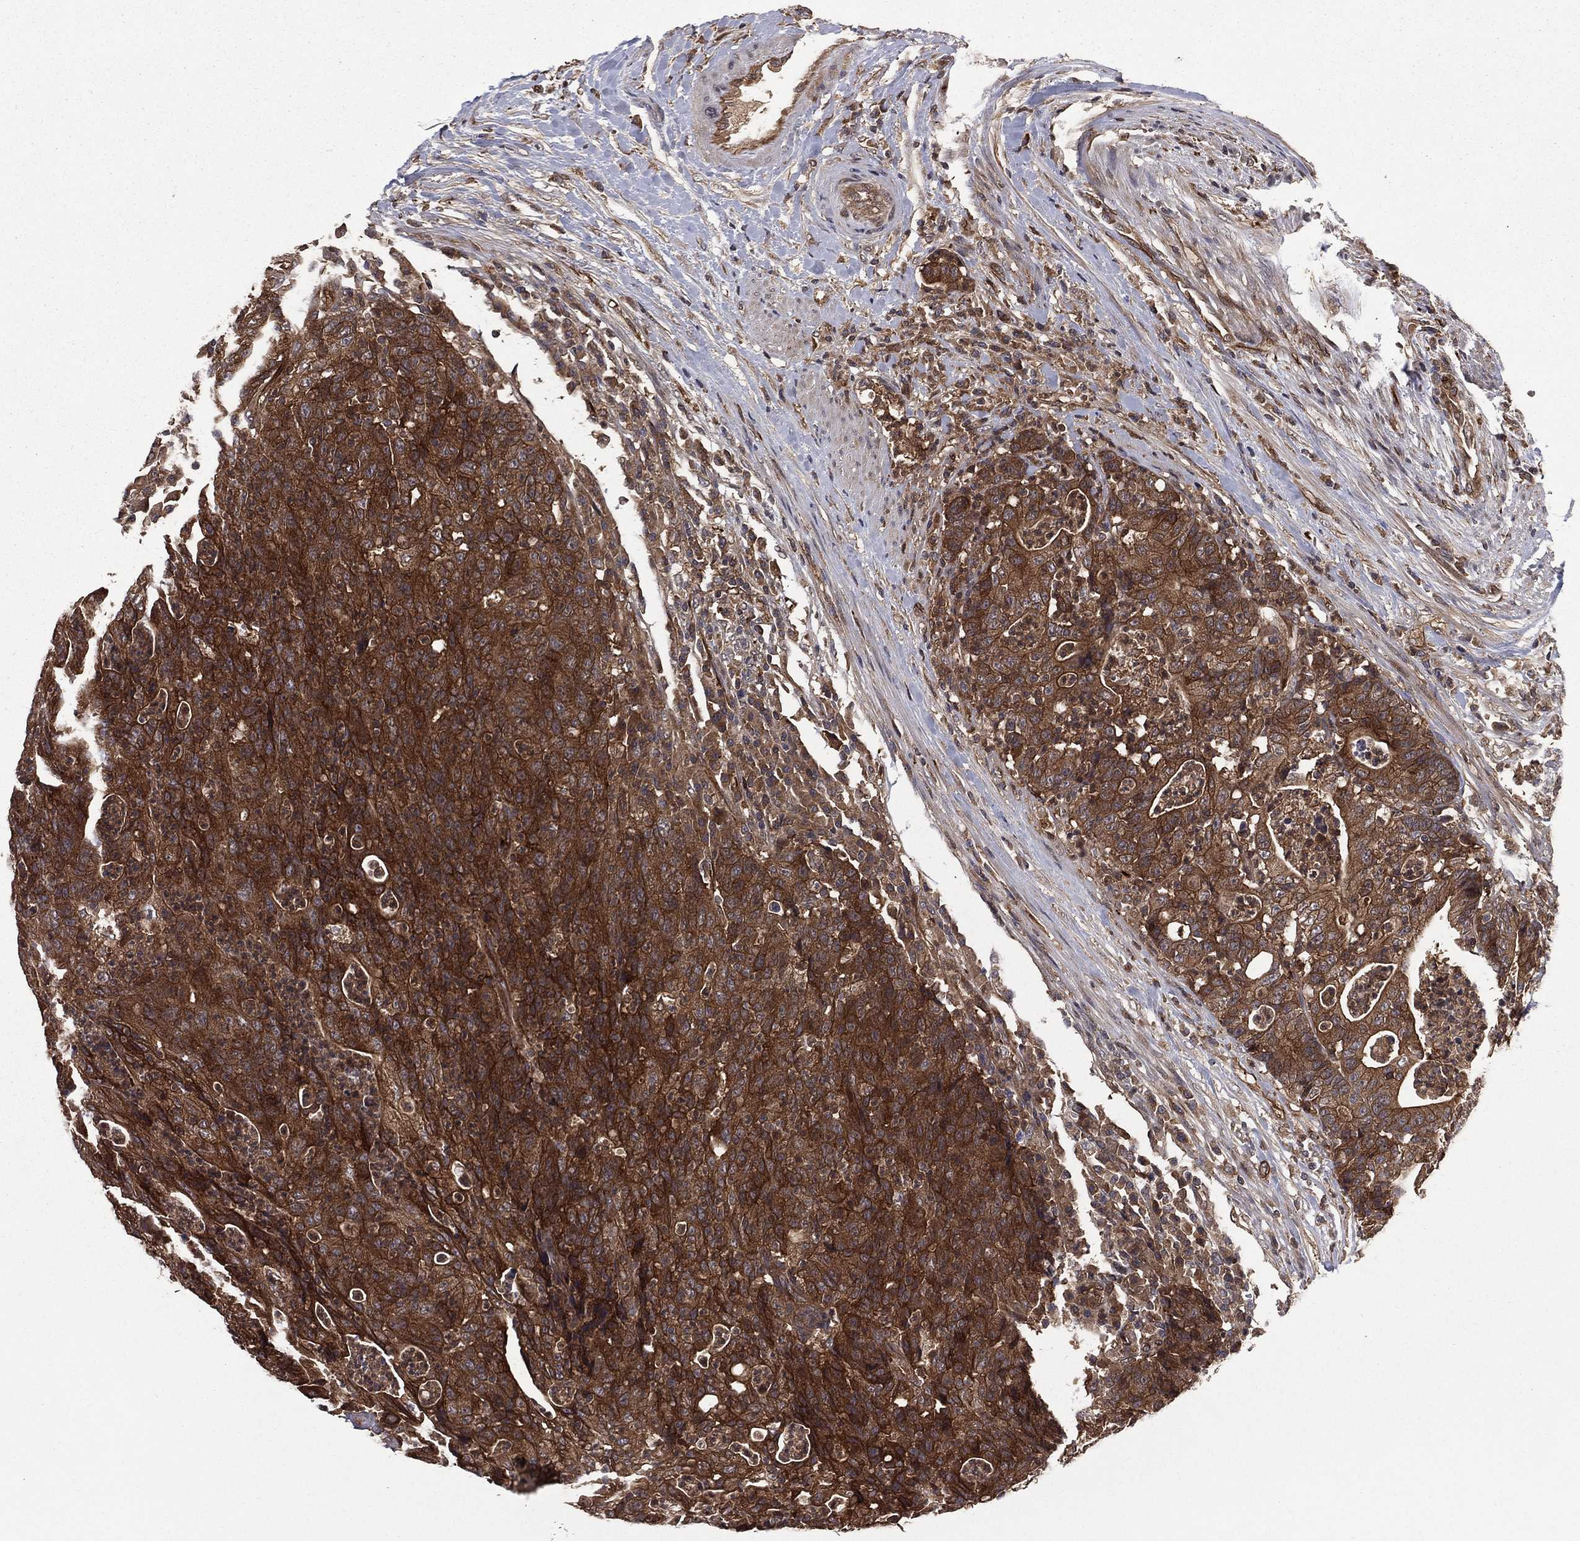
{"staining": {"intensity": "strong", "quantity": ">75%", "location": "cytoplasmic/membranous"}, "tissue": "colorectal cancer", "cell_type": "Tumor cells", "image_type": "cancer", "snomed": [{"axis": "morphology", "description": "Adenocarcinoma, NOS"}, {"axis": "topography", "description": "Colon"}], "caption": "The image shows a brown stain indicating the presence of a protein in the cytoplasmic/membranous of tumor cells in adenocarcinoma (colorectal).", "gene": "CERT1", "patient": {"sex": "male", "age": 70}}